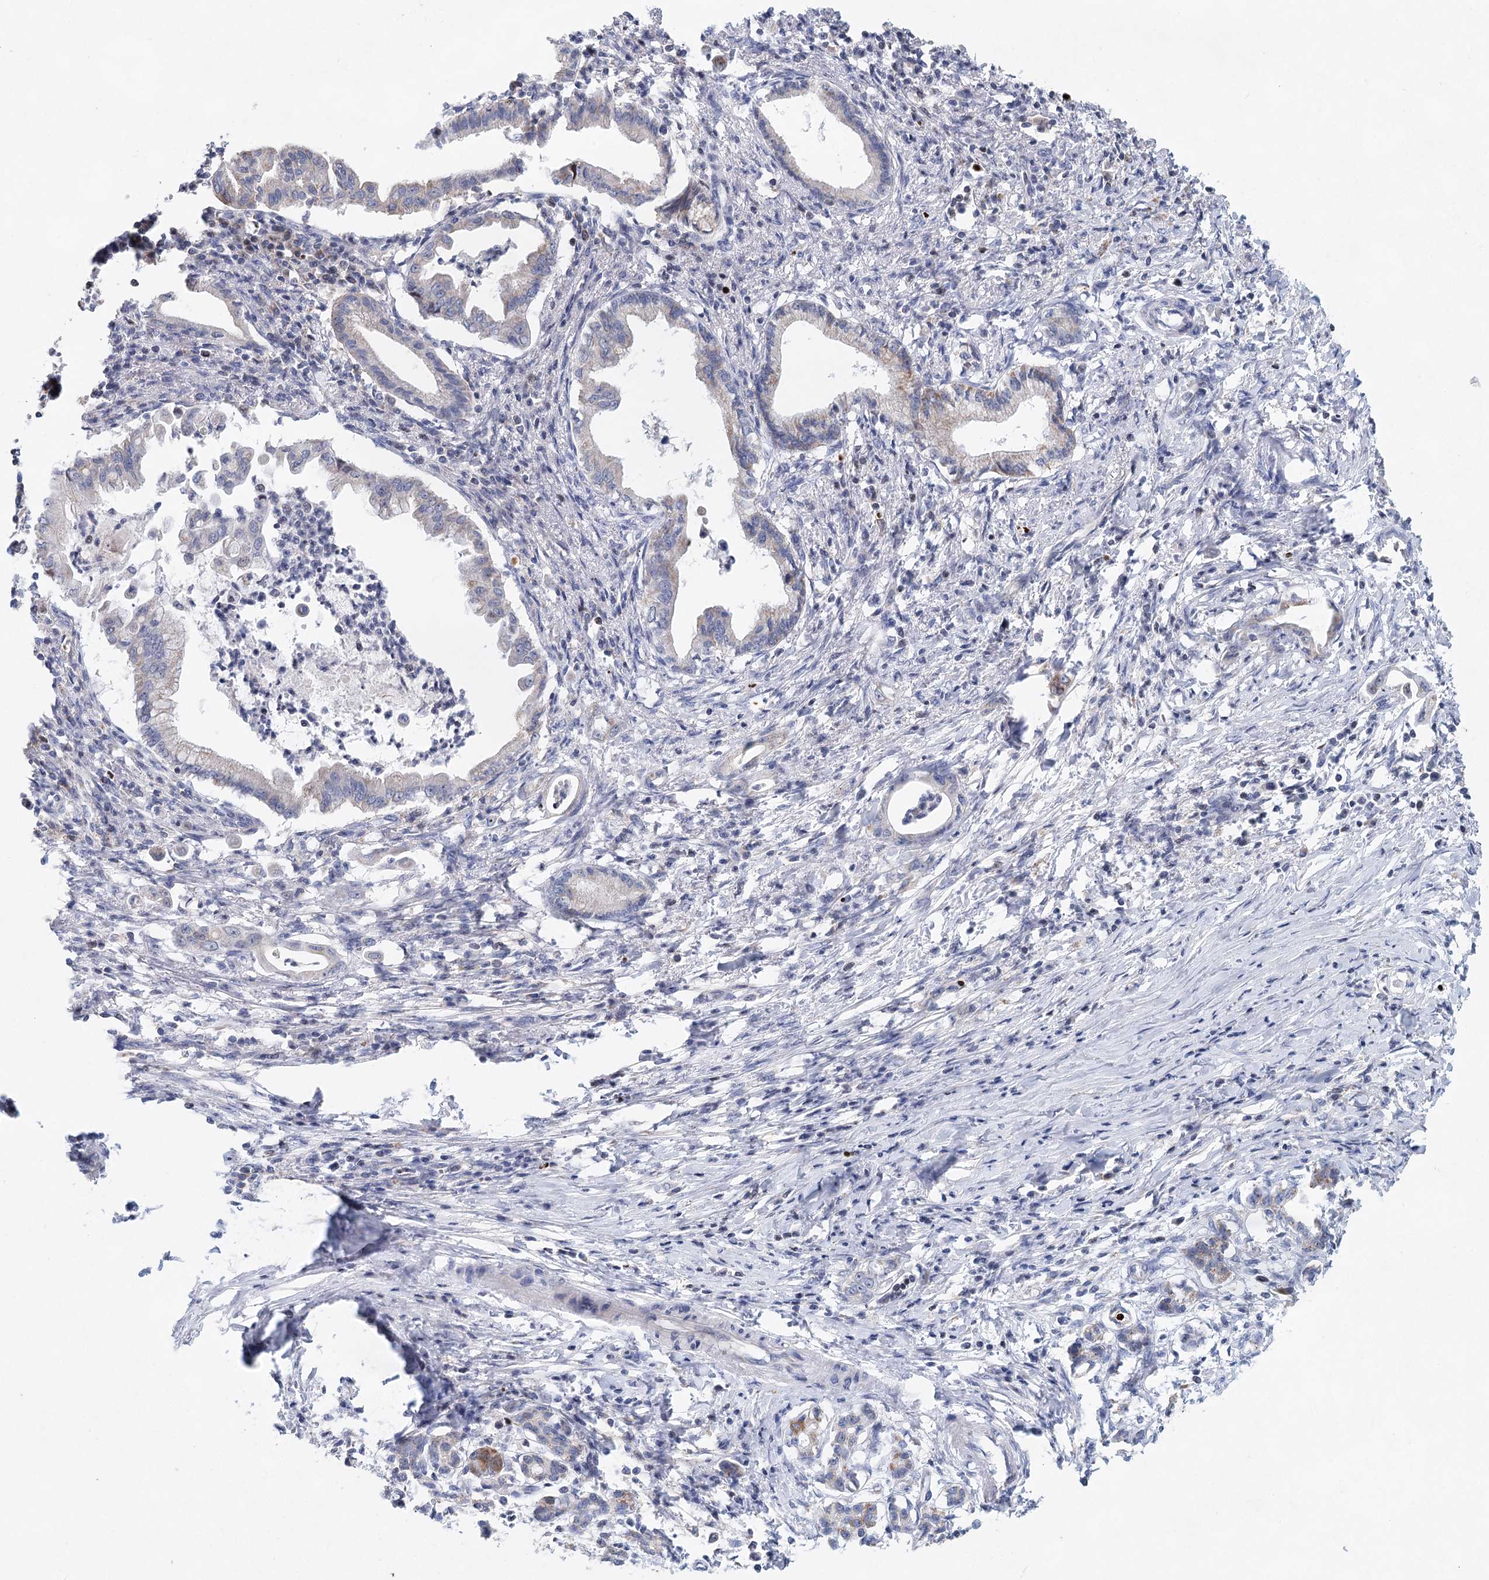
{"staining": {"intensity": "negative", "quantity": "none", "location": "none"}, "tissue": "pancreatic cancer", "cell_type": "Tumor cells", "image_type": "cancer", "snomed": [{"axis": "morphology", "description": "Adenocarcinoma, NOS"}, {"axis": "topography", "description": "Pancreas"}], "caption": "Tumor cells are negative for brown protein staining in pancreatic cancer.", "gene": "XPO6", "patient": {"sex": "female", "age": 55}}